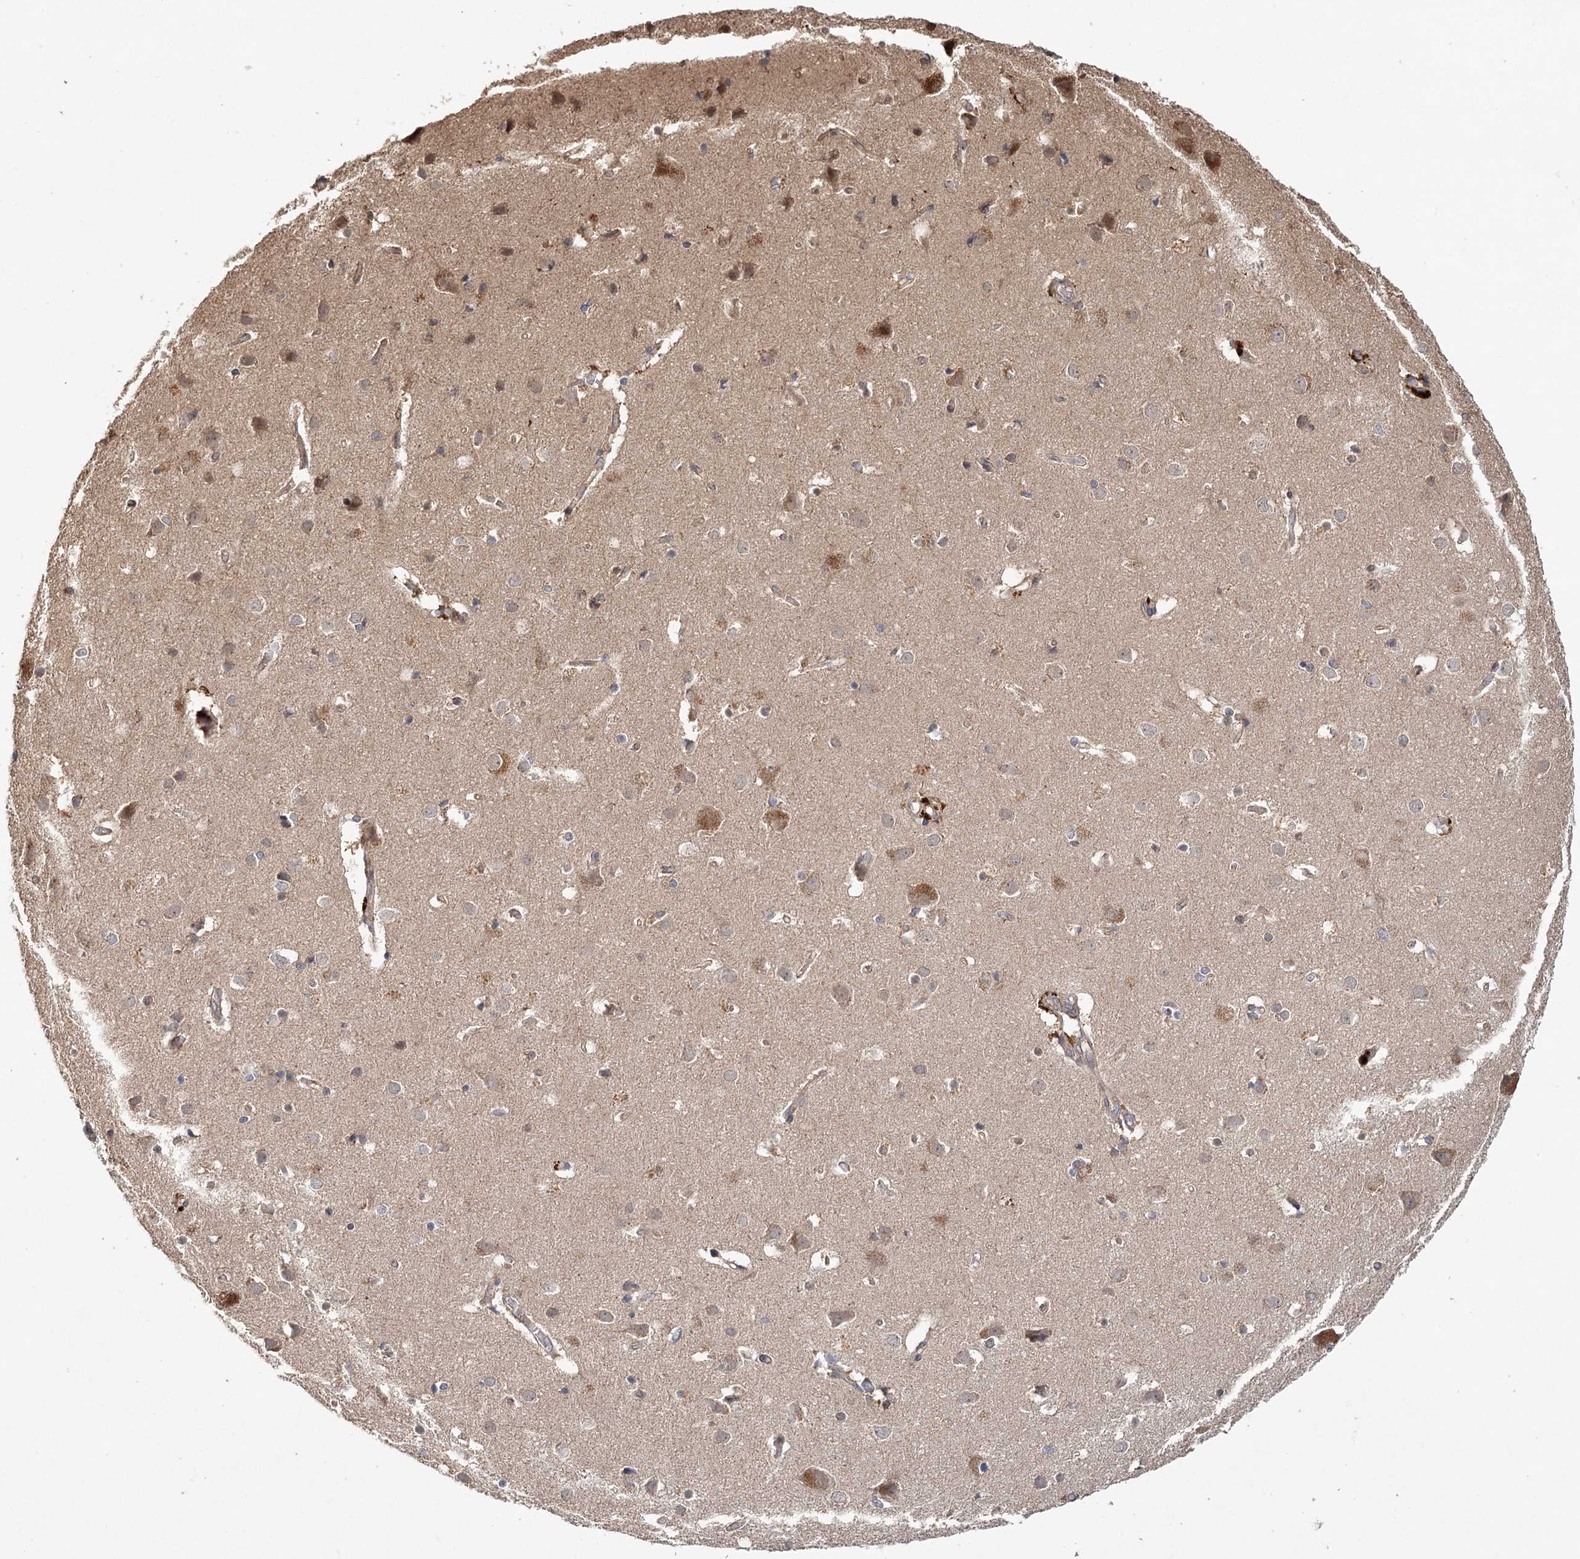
{"staining": {"intensity": "moderate", "quantity": ">75%", "location": "cytoplasmic/membranous"}, "tissue": "cerebral cortex", "cell_type": "Endothelial cells", "image_type": "normal", "snomed": [{"axis": "morphology", "description": "Normal tissue, NOS"}, {"axis": "topography", "description": "Cerebral cortex"}], "caption": "DAB (3,3'-diaminobenzidine) immunohistochemical staining of unremarkable cerebral cortex demonstrates moderate cytoplasmic/membranous protein staining in approximately >75% of endothelial cells. The protein of interest is stained brown, and the nuclei are stained in blue (DAB (3,3'-diaminobenzidine) IHC with brightfield microscopy, high magnification).", "gene": "LSS", "patient": {"sex": "male", "age": 54}}